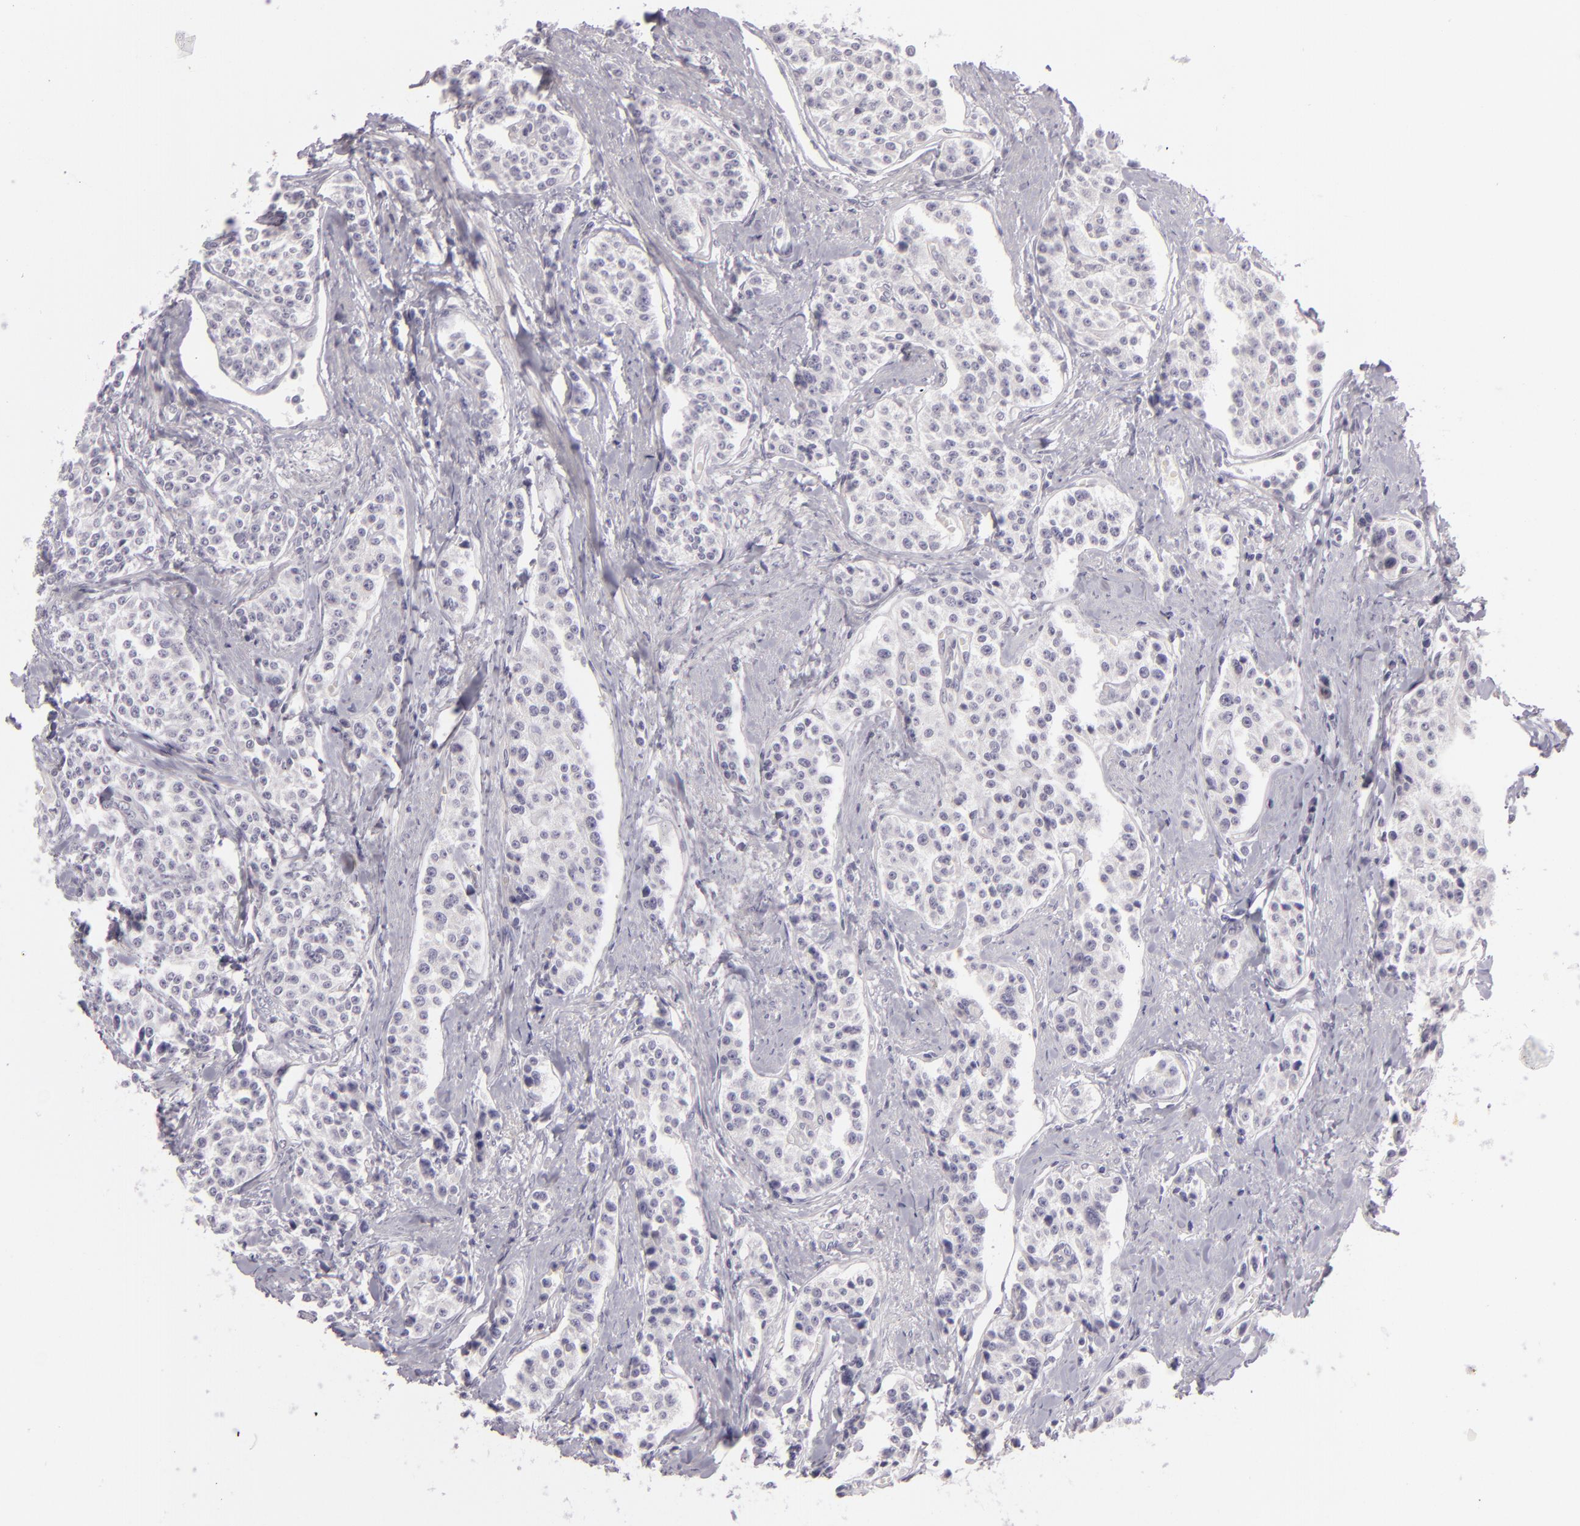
{"staining": {"intensity": "negative", "quantity": "none", "location": "none"}, "tissue": "carcinoid", "cell_type": "Tumor cells", "image_type": "cancer", "snomed": [{"axis": "morphology", "description": "Carcinoid, malignant, NOS"}, {"axis": "topography", "description": "Stomach"}], "caption": "The image reveals no significant positivity in tumor cells of carcinoid.", "gene": "EGFL6", "patient": {"sex": "female", "age": 76}}